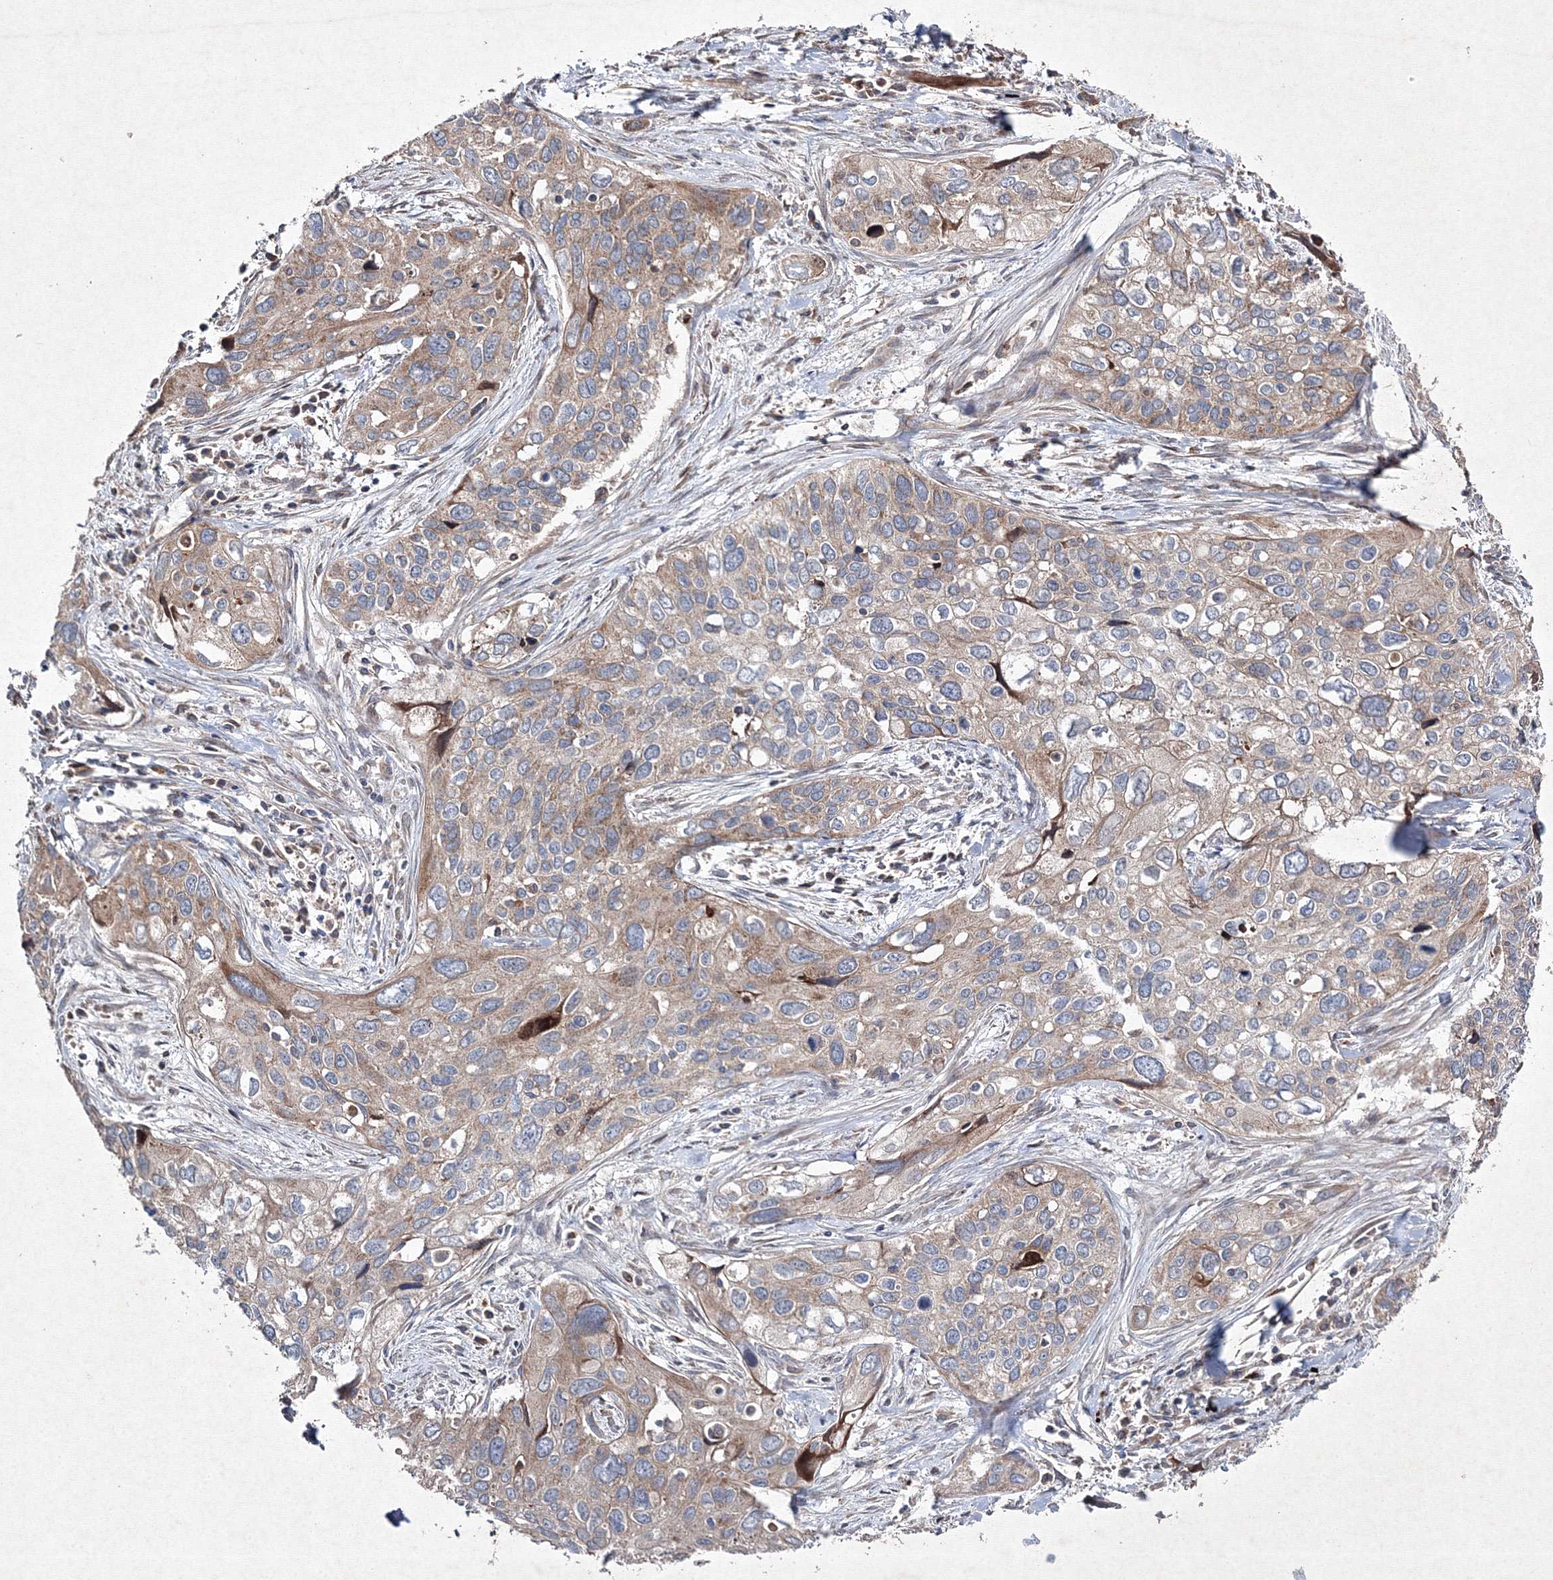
{"staining": {"intensity": "moderate", "quantity": "25%-75%", "location": "cytoplasmic/membranous"}, "tissue": "cervical cancer", "cell_type": "Tumor cells", "image_type": "cancer", "snomed": [{"axis": "morphology", "description": "Squamous cell carcinoma, NOS"}, {"axis": "topography", "description": "Cervix"}], "caption": "This photomicrograph displays IHC staining of cervical squamous cell carcinoma, with medium moderate cytoplasmic/membranous expression in approximately 25%-75% of tumor cells.", "gene": "GFM1", "patient": {"sex": "female", "age": 55}}